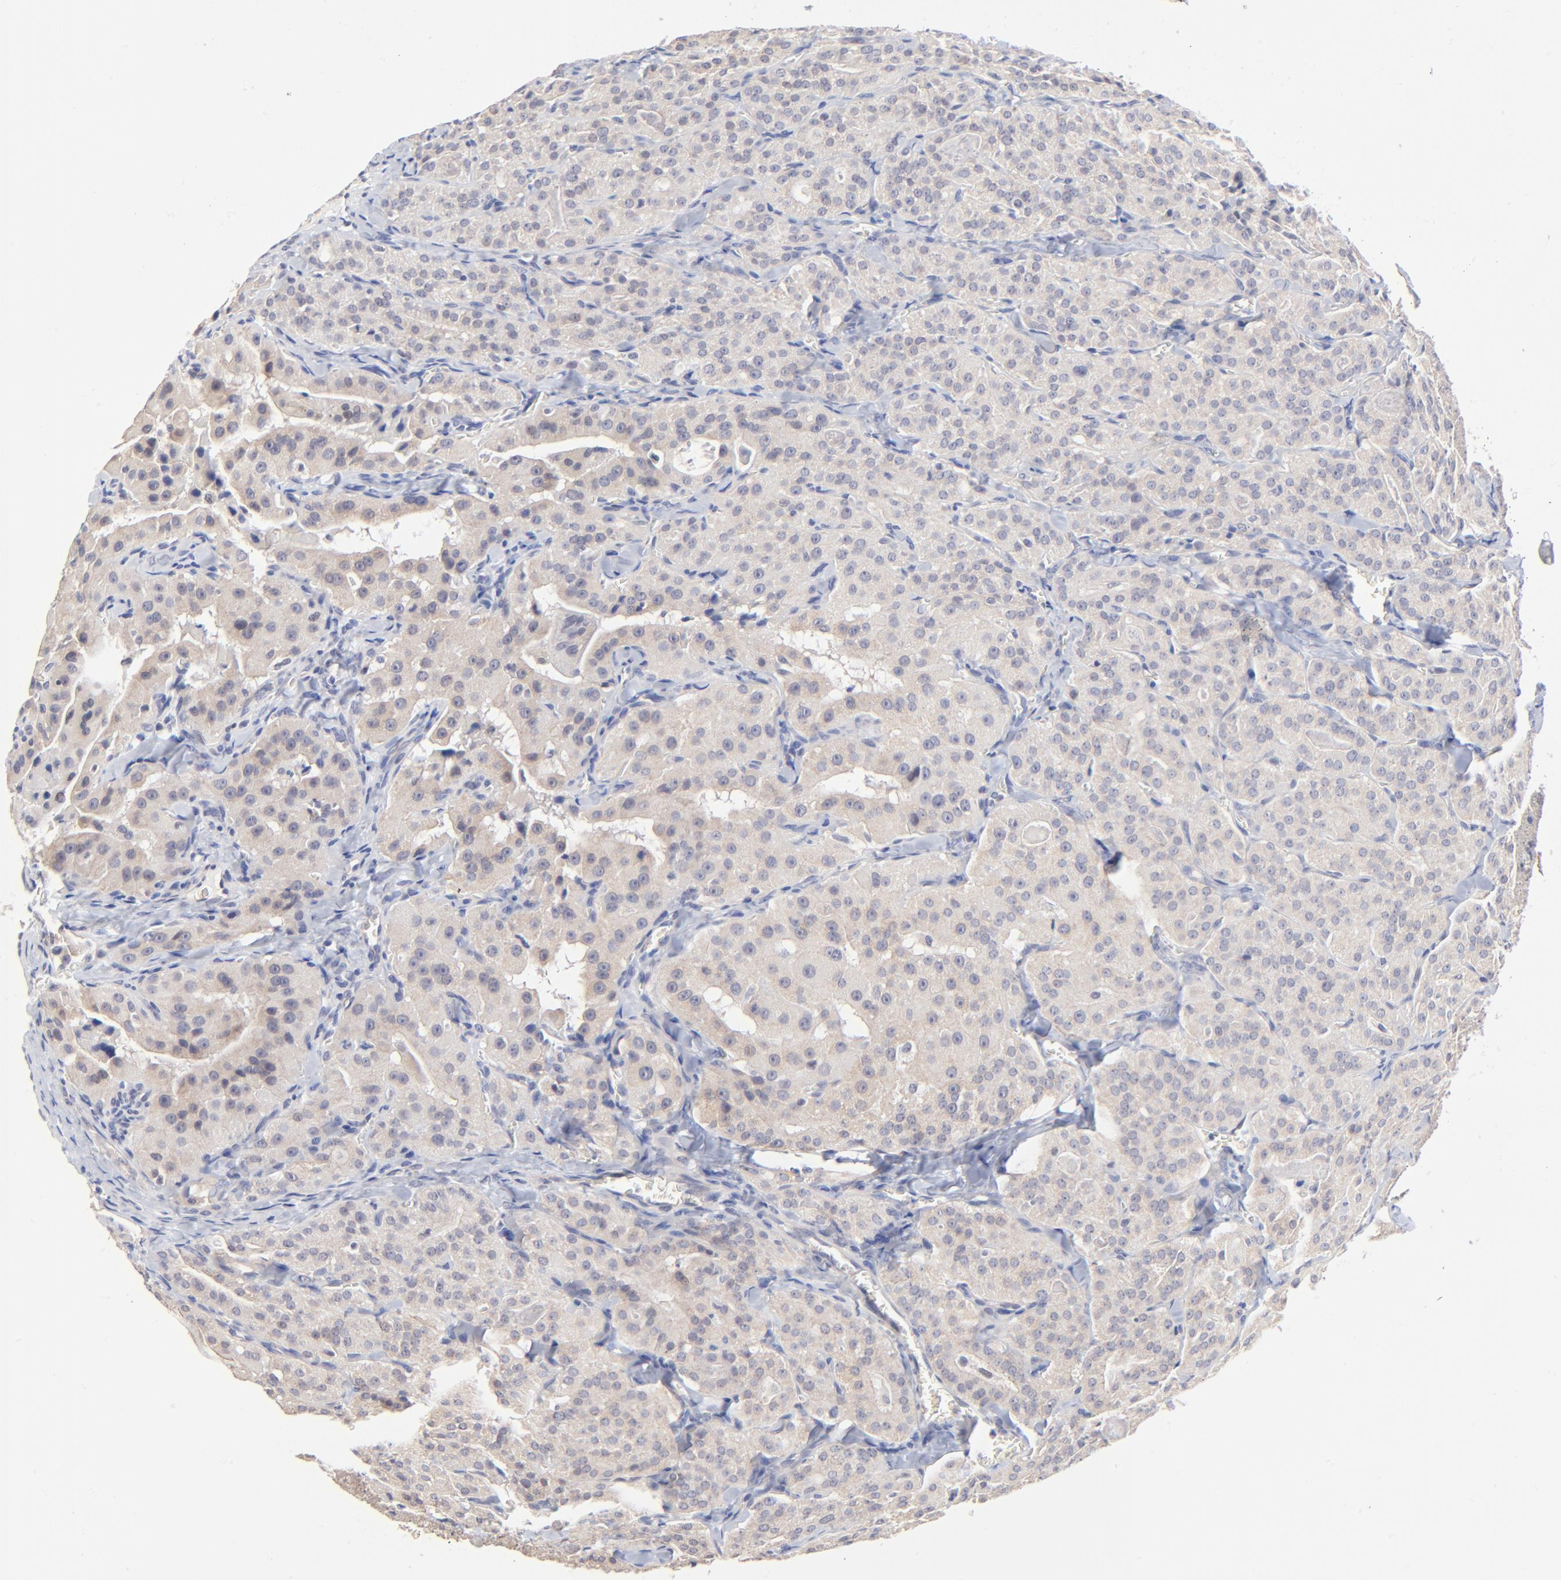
{"staining": {"intensity": "weak", "quantity": ">75%", "location": "cytoplasmic/membranous"}, "tissue": "thyroid cancer", "cell_type": "Tumor cells", "image_type": "cancer", "snomed": [{"axis": "morphology", "description": "Carcinoma, NOS"}, {"axis": "topography", "description": "Thyroid gland"}], "caption": "Tumor cells show low levels of weak cytoplasmic/membranous staining in approximately >75% of cells in thyroid cancer. The staining is performed using DAB brown chromogen to label protein expression. The nuclei are counter-stained blue using hematoxylin.", "gene": "FBXO8", "patient": {"sex": "male", "age": 76}}